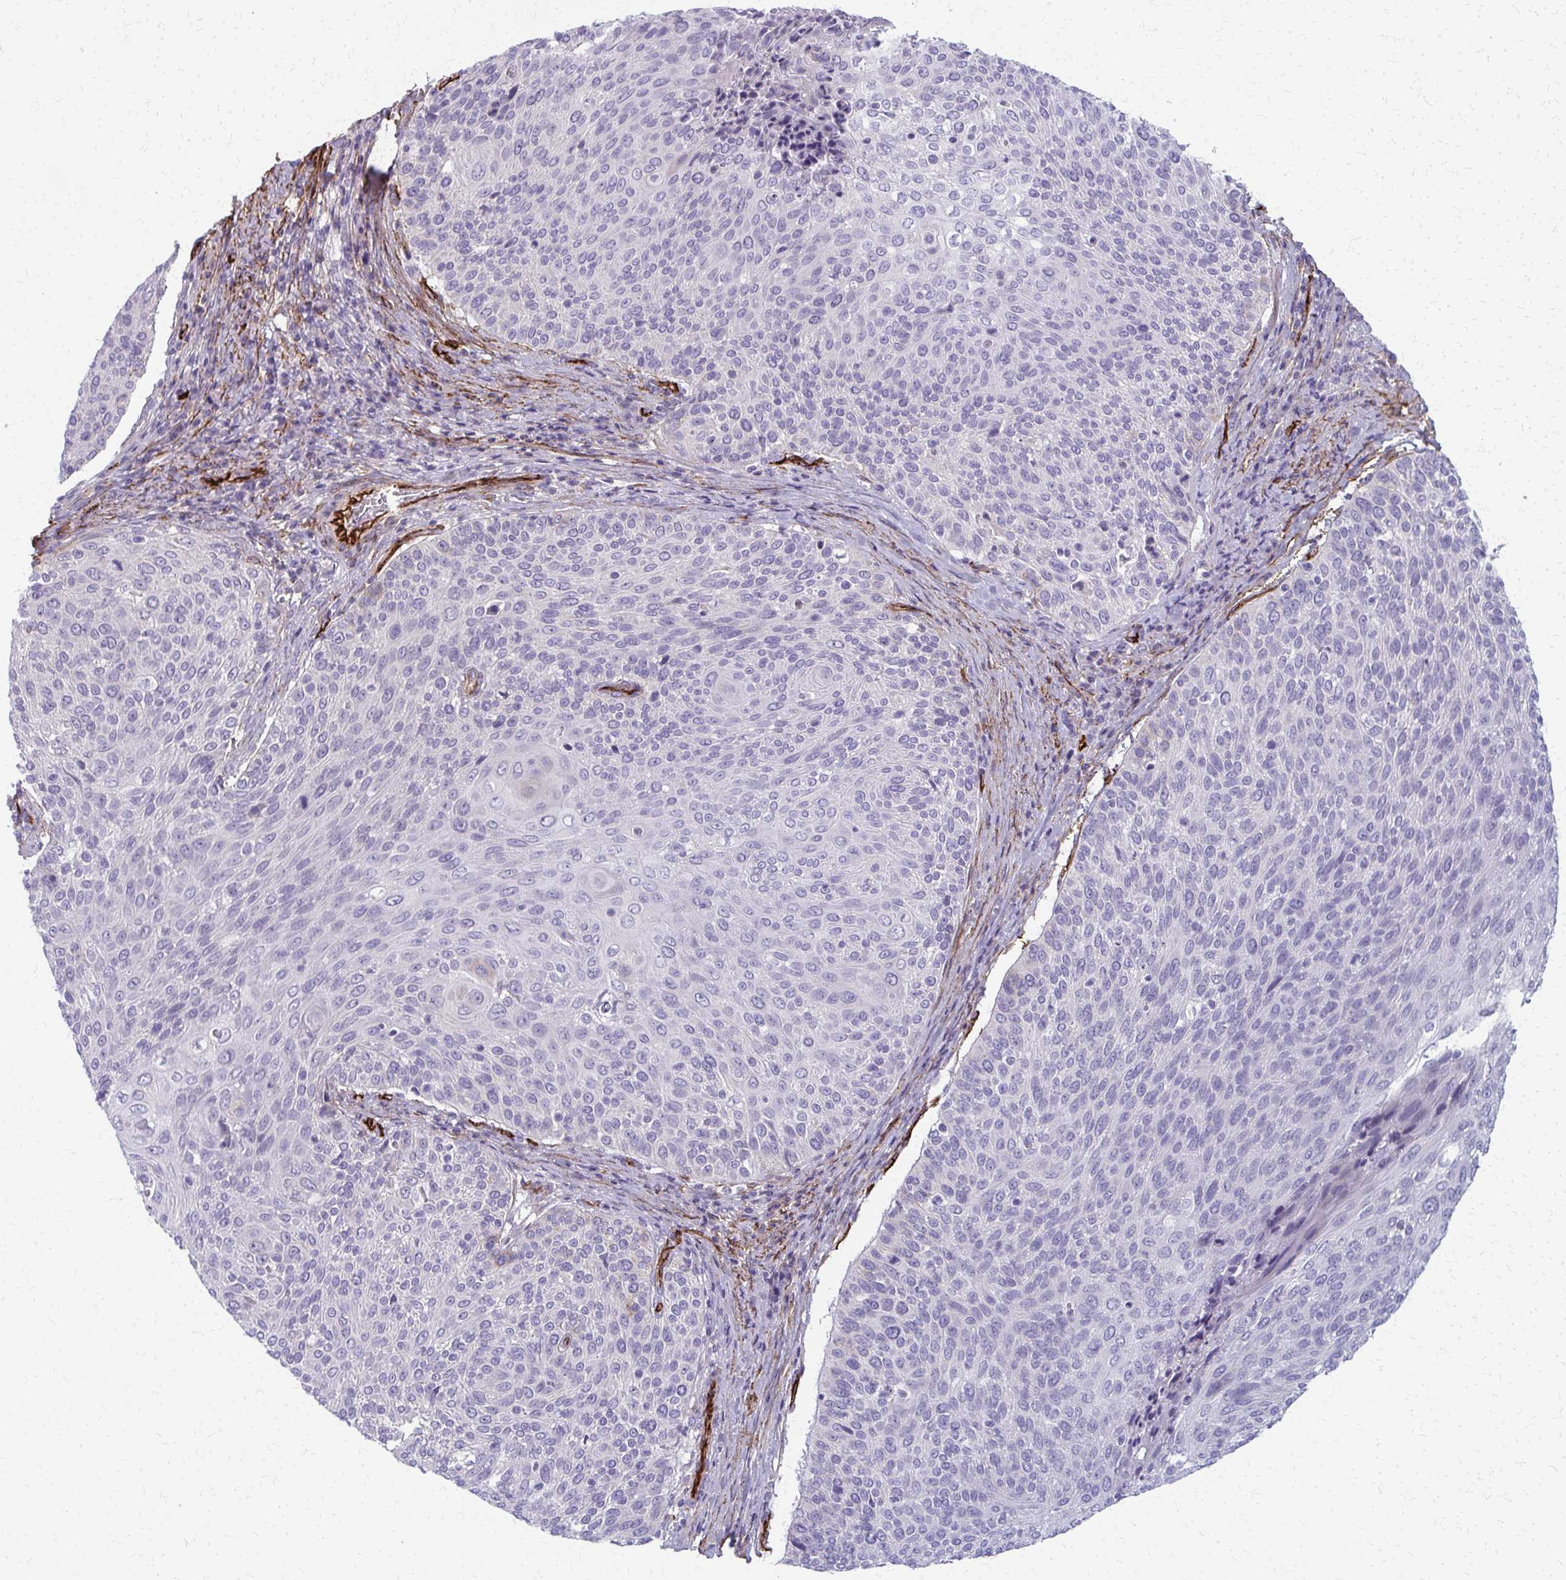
{"staining": {"intensity": "negative", "quantity": "none", "location": "none"}, "tissue": "cervical cancer", "cell_type": "Tumor cells", "image_type": "cancer", "snomed": [{"axis": "morphology", "description": "Squamous cell carcinoma, NOS"}, {"axis": "topography", "description": "Cervix"}], "caption": "This histopathology image is of cervical cancer (squamous cell carcinoma) stained with immunohistochemistry (IHC) to label a protein in brown with the nuclei are counter-stained blue. There is no positivity in tumor cells.", "gene": "ADIPOQ", "patient": {"sex": "female", "age": 31}}